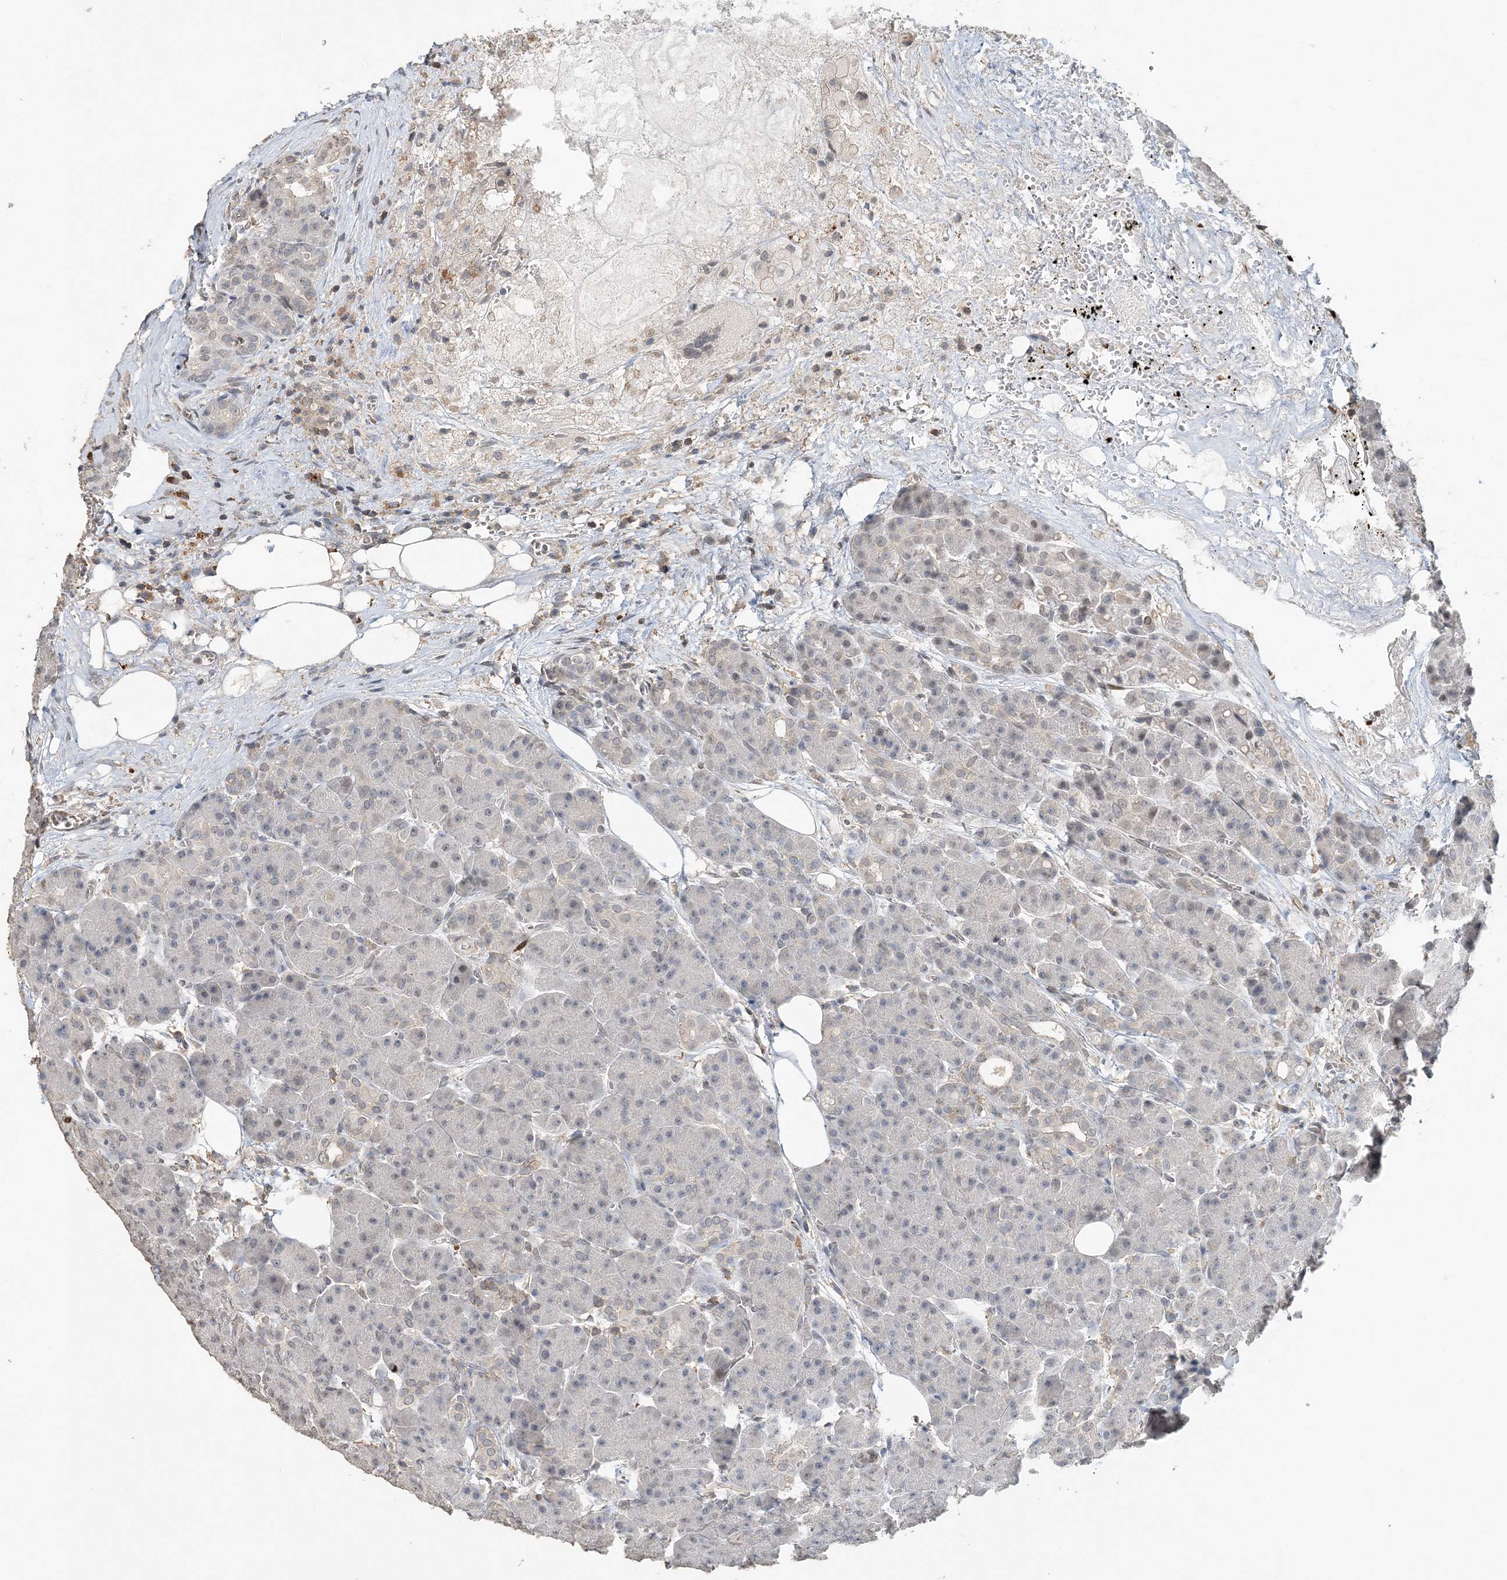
{"staining": {"intensity": "negative", "quantity": "none", "location": "none"}, "tissue": "pancreas", "cell_type": "Exocrine glandular cells", "image_type": "normal", "snomed": [{"axis": "morphology", "description": "Normal tissue, NOS"}, {"axis": "topography", "description": "Pancreas"}], "caption": "DAB immunohistochemical staining of unremarkable pancreas shows no significant staining in exocrine glandular cells. (DAB immunohistochemistry visualized using brightfield microscopy, high magnification).", "gene": "FAM110A", "patient": {"sex": "male", "age": 63}}